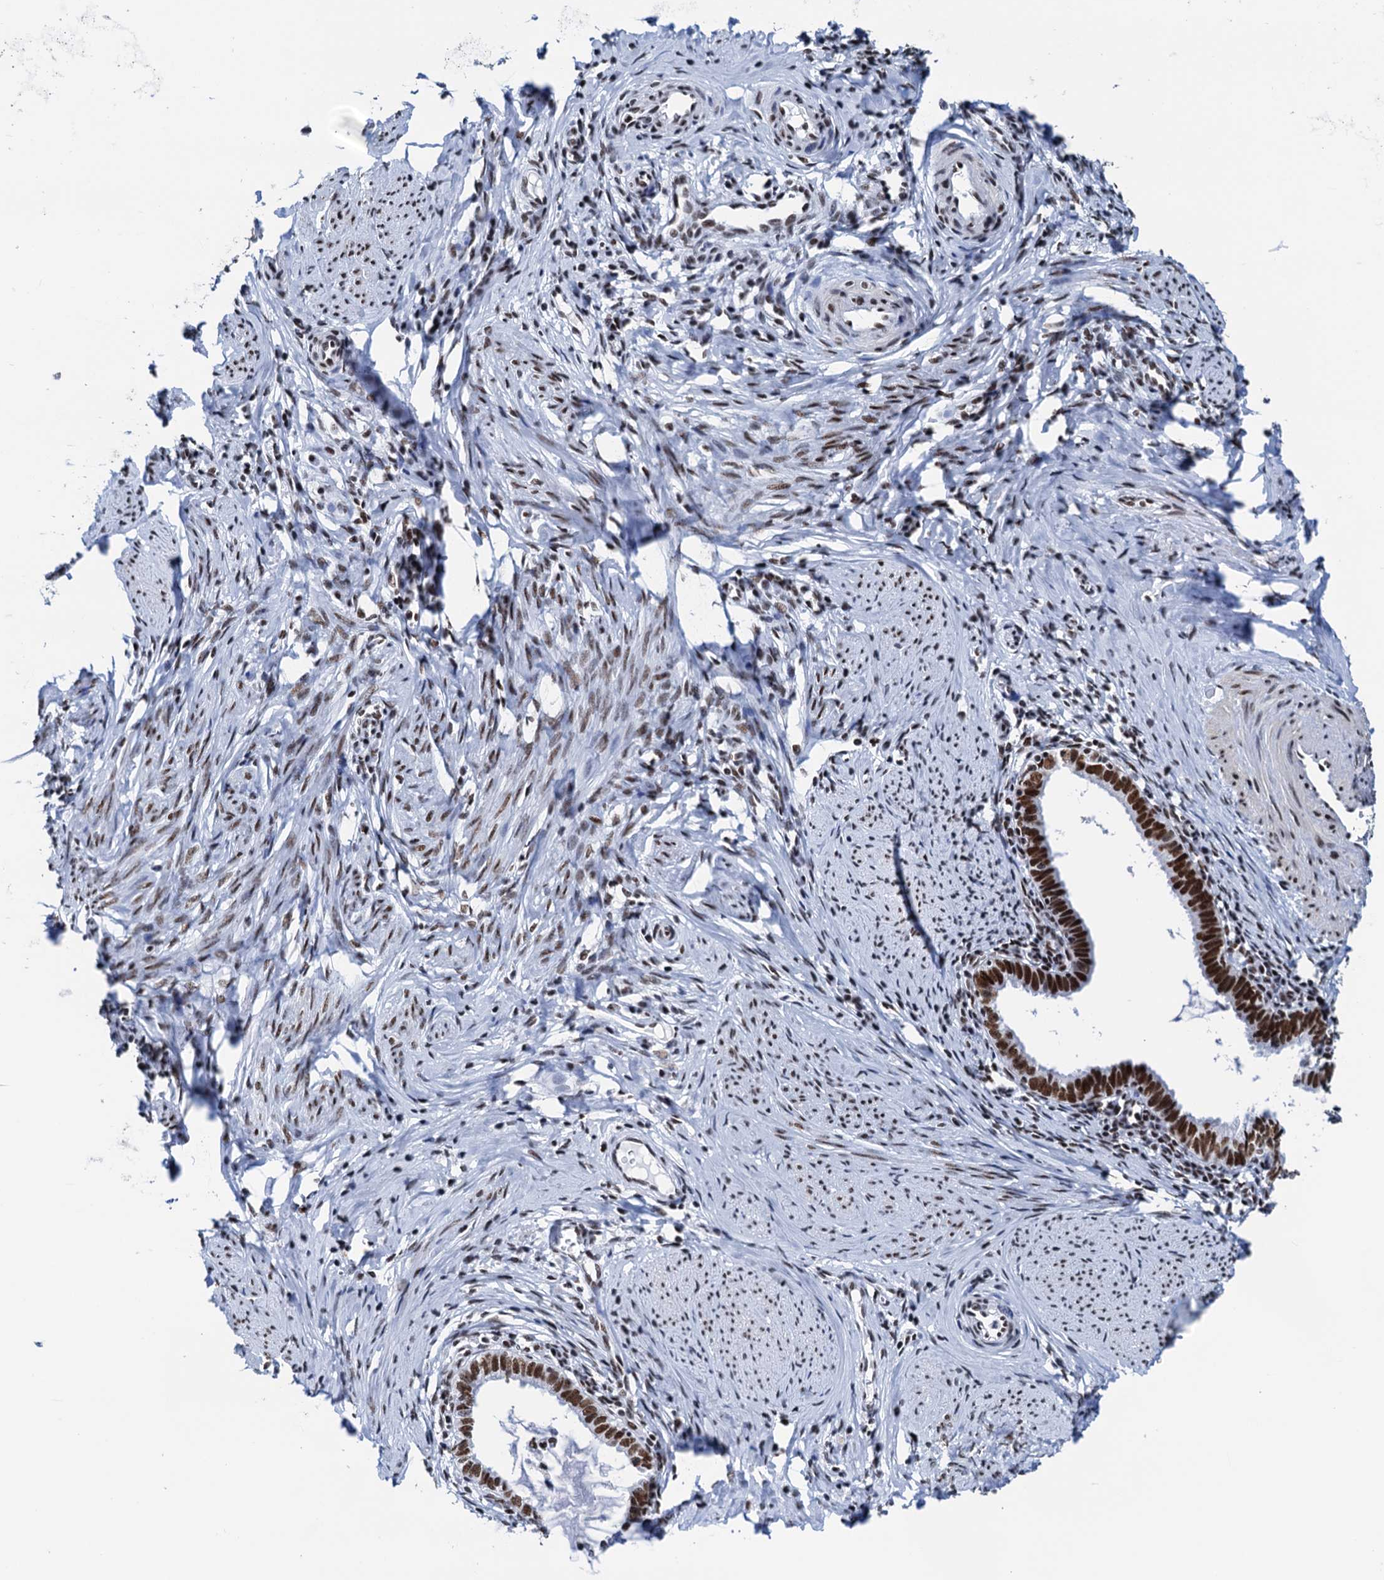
{"staining": {"intensity": "strong", "quantity": ">75%", "location": "nuclear"}, "tissue": "cervical cancer", "cell_type": "Tumor cells", "image_type": "cancer", "snomed": [{"axis": "morphology", "description": "Adenocarcinoma, NOS"}, {"axis": "topography", "description": "Cervix"}], "caption": "Immunohistochemistry (IHC) of human adenocarcinoma (cervical) displays high levels of strong nuclear expression in about >75% of tumor cells.", "gene": "SLTM", "patient": {"sex": "female", "age": 36}}